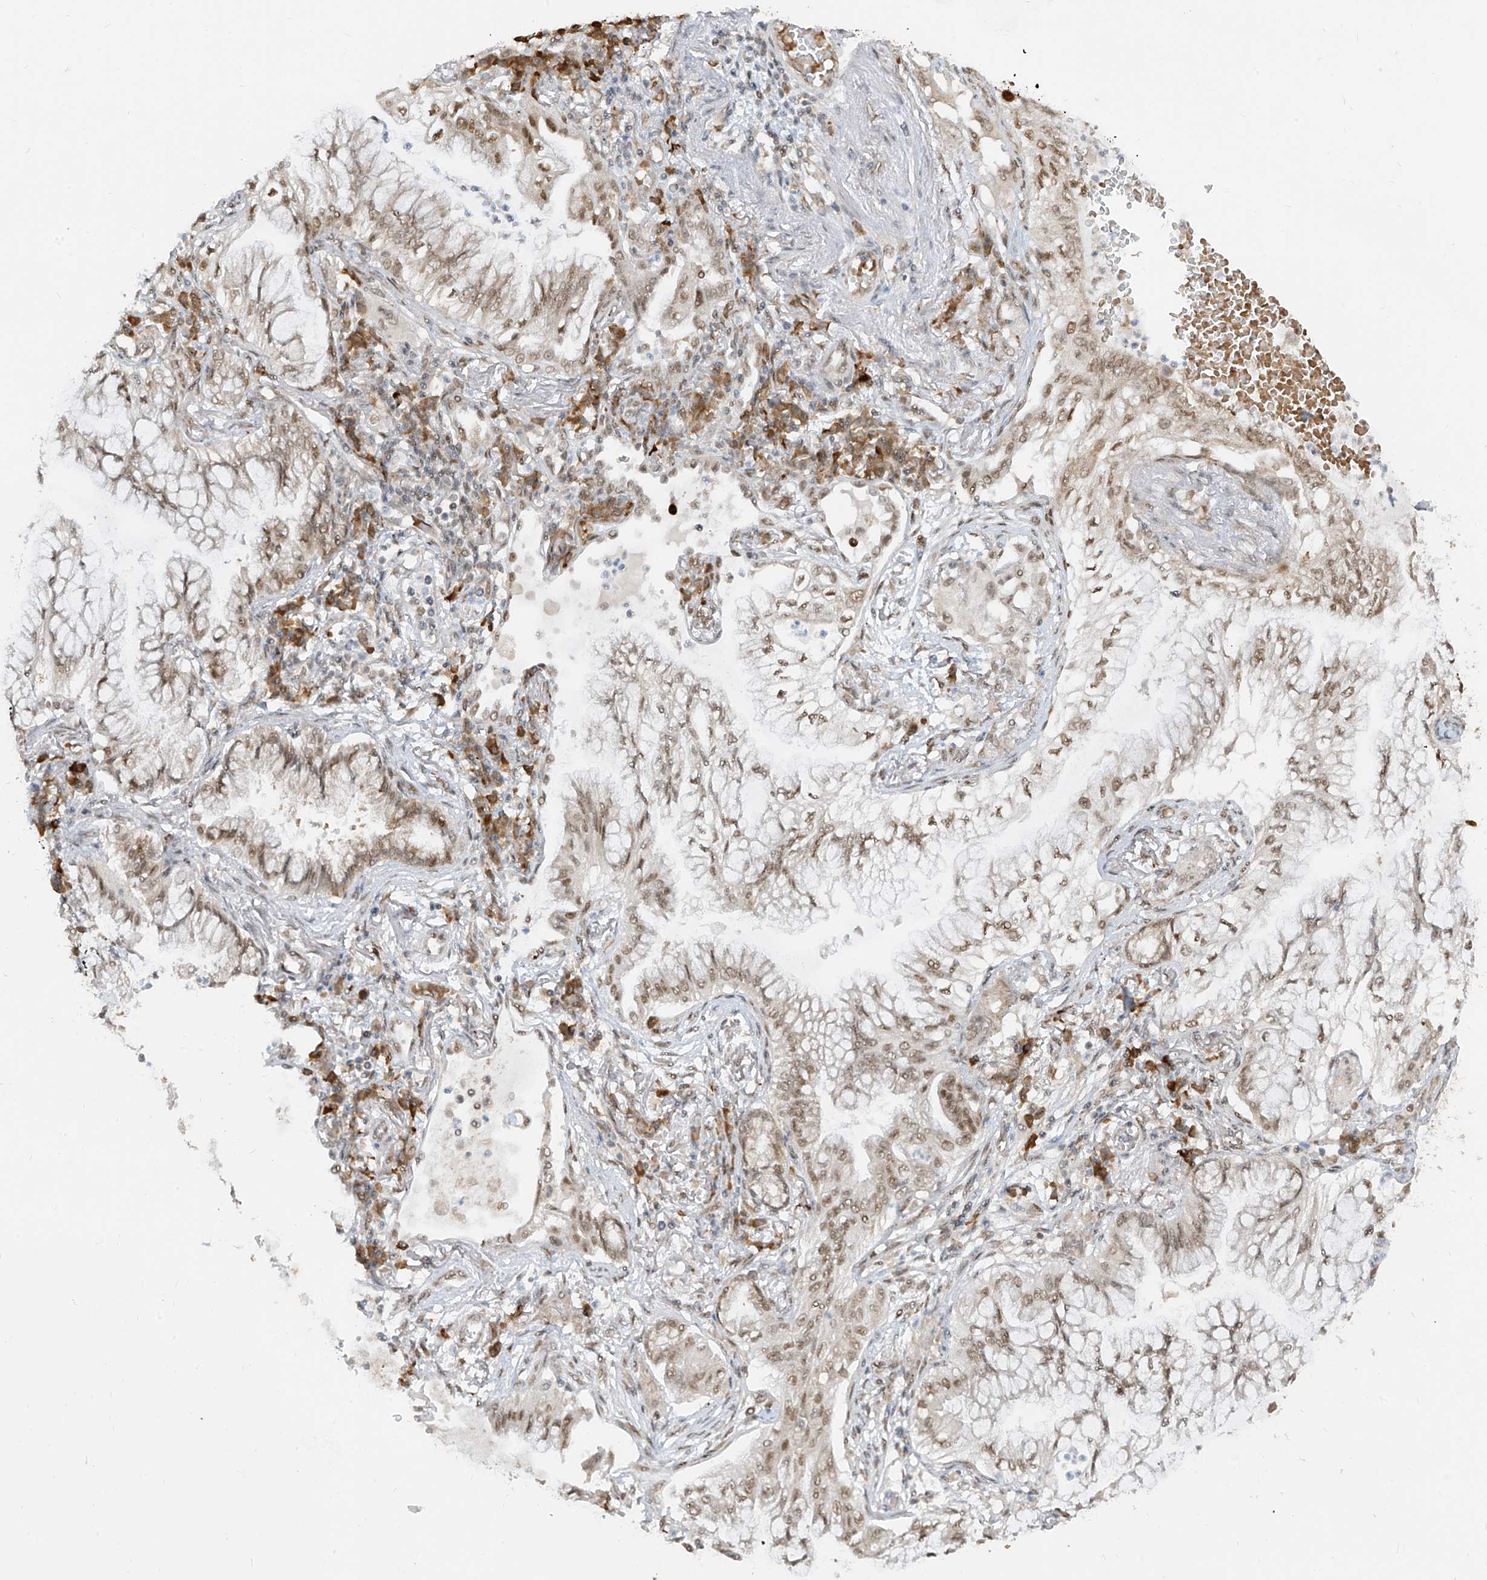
{"staining": {"intensity": "moderate", "quantity": "25%-75%", "location": "nuclear"}, "tissue": "lung cancer", "cell_type": "Tumor cells", "image_type": "cancer", "snomed": [{"axis": "morphology", "description": "Adenocarcinoma, NOS"}, {"axis": "topography", "description": "Lung"}], "caption": "There is medium levels of moderate nuclear positivity in tumor cells of lung cancer (adenocarcinoma), as demonstrated by immunohistochemical staining (brown color).", "gene": "ZMYM2", "patient": {"sex": "female", "age": 70}}